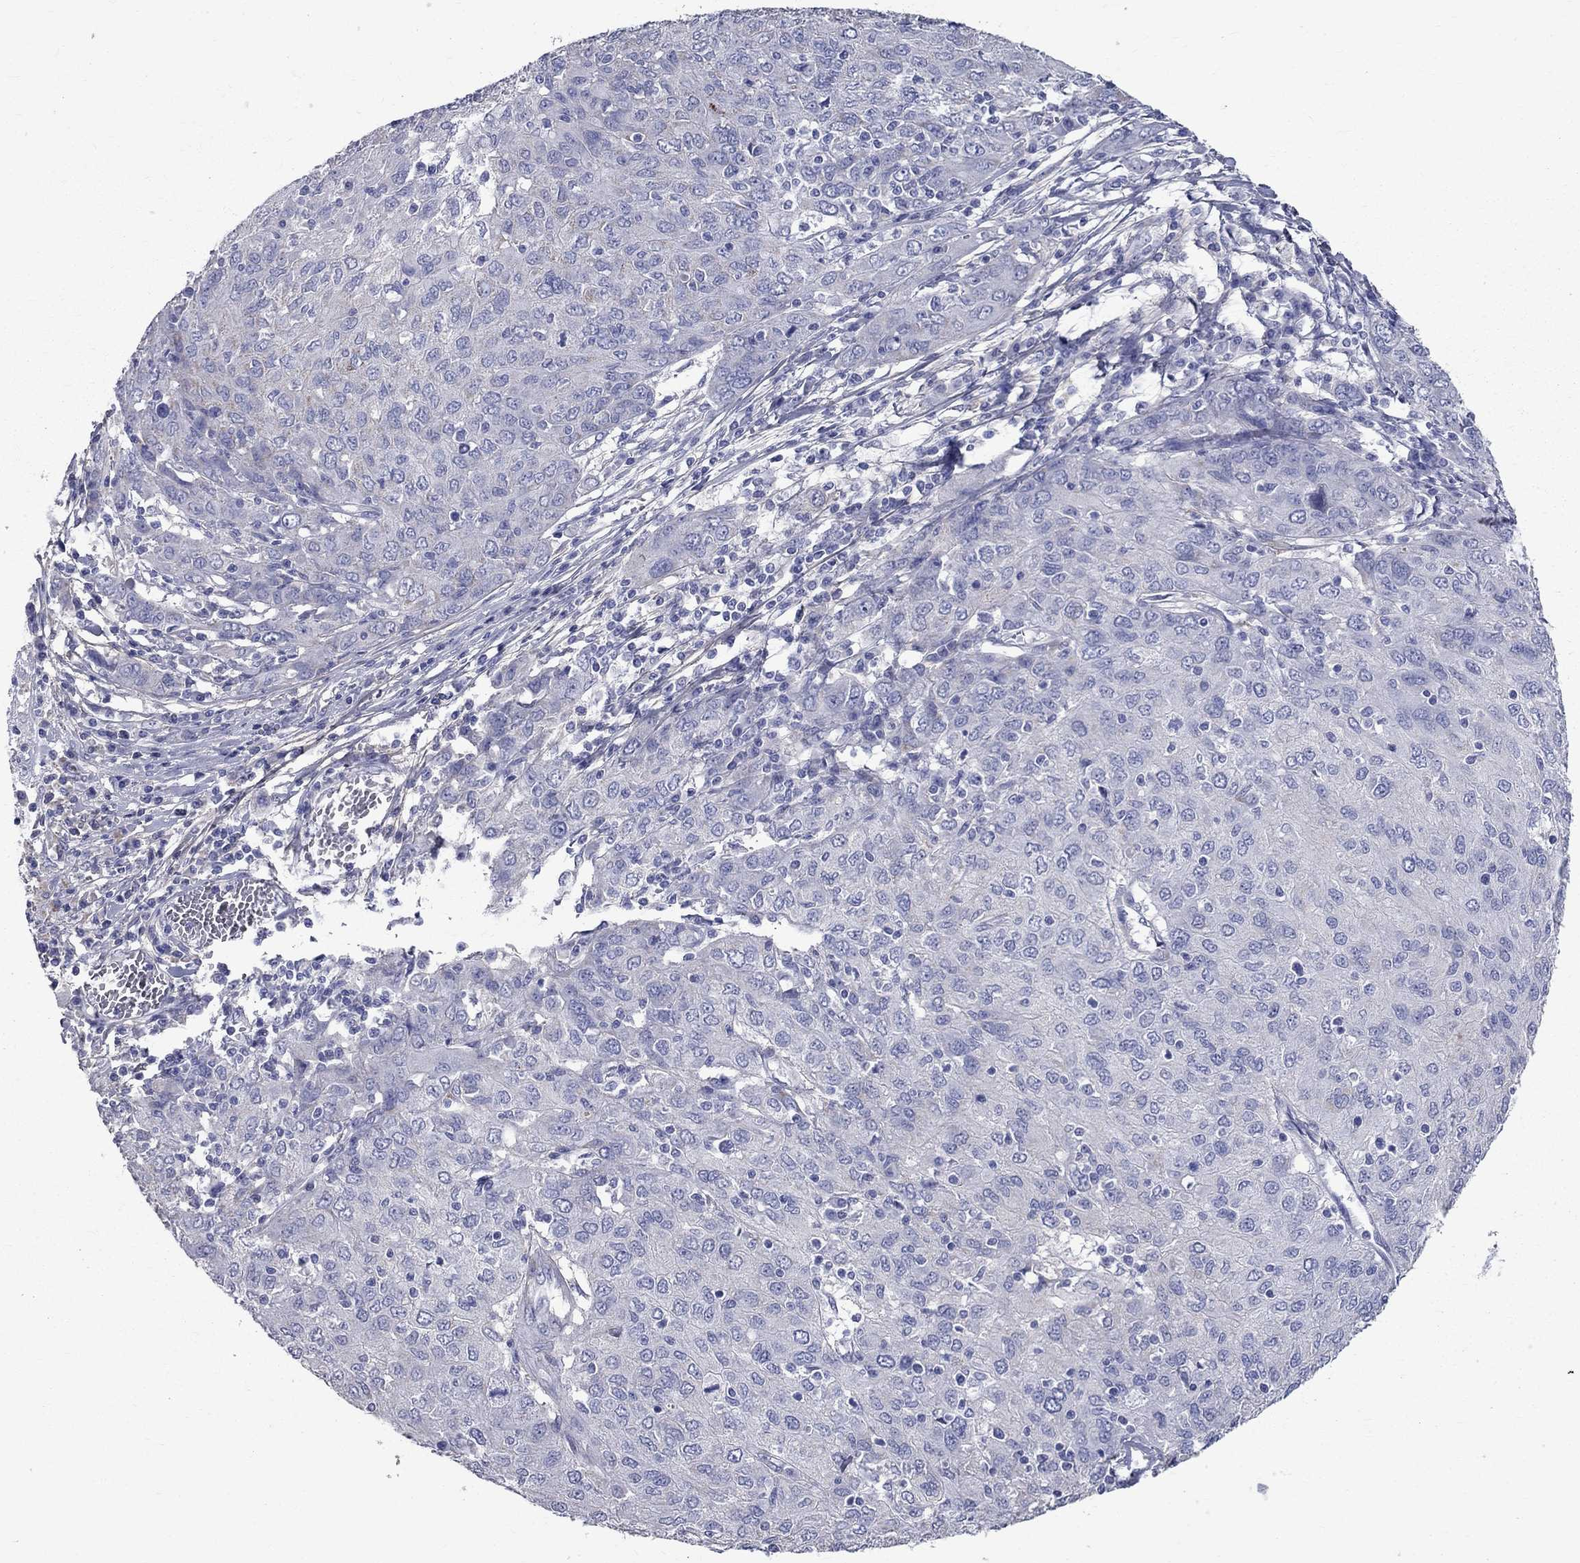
{"staining": {"intensity": "negative", "quantity": "none", "location": "none"}, "tissue": "ovarian cancer", "cell_type": "Tumor cells", "image_type": "cancer", "snomed": [{"axis": "morphology", "description": "Carcinoma, endometroid"}, {"axis": "topography", "description": "Ovary"}], "caption": "Ovarian cancer was stained to show a protein in brown. There is no significant staining in tumor cells.", "gene": "ANXA10", "patient": {"sex": "female", "age": 50}}